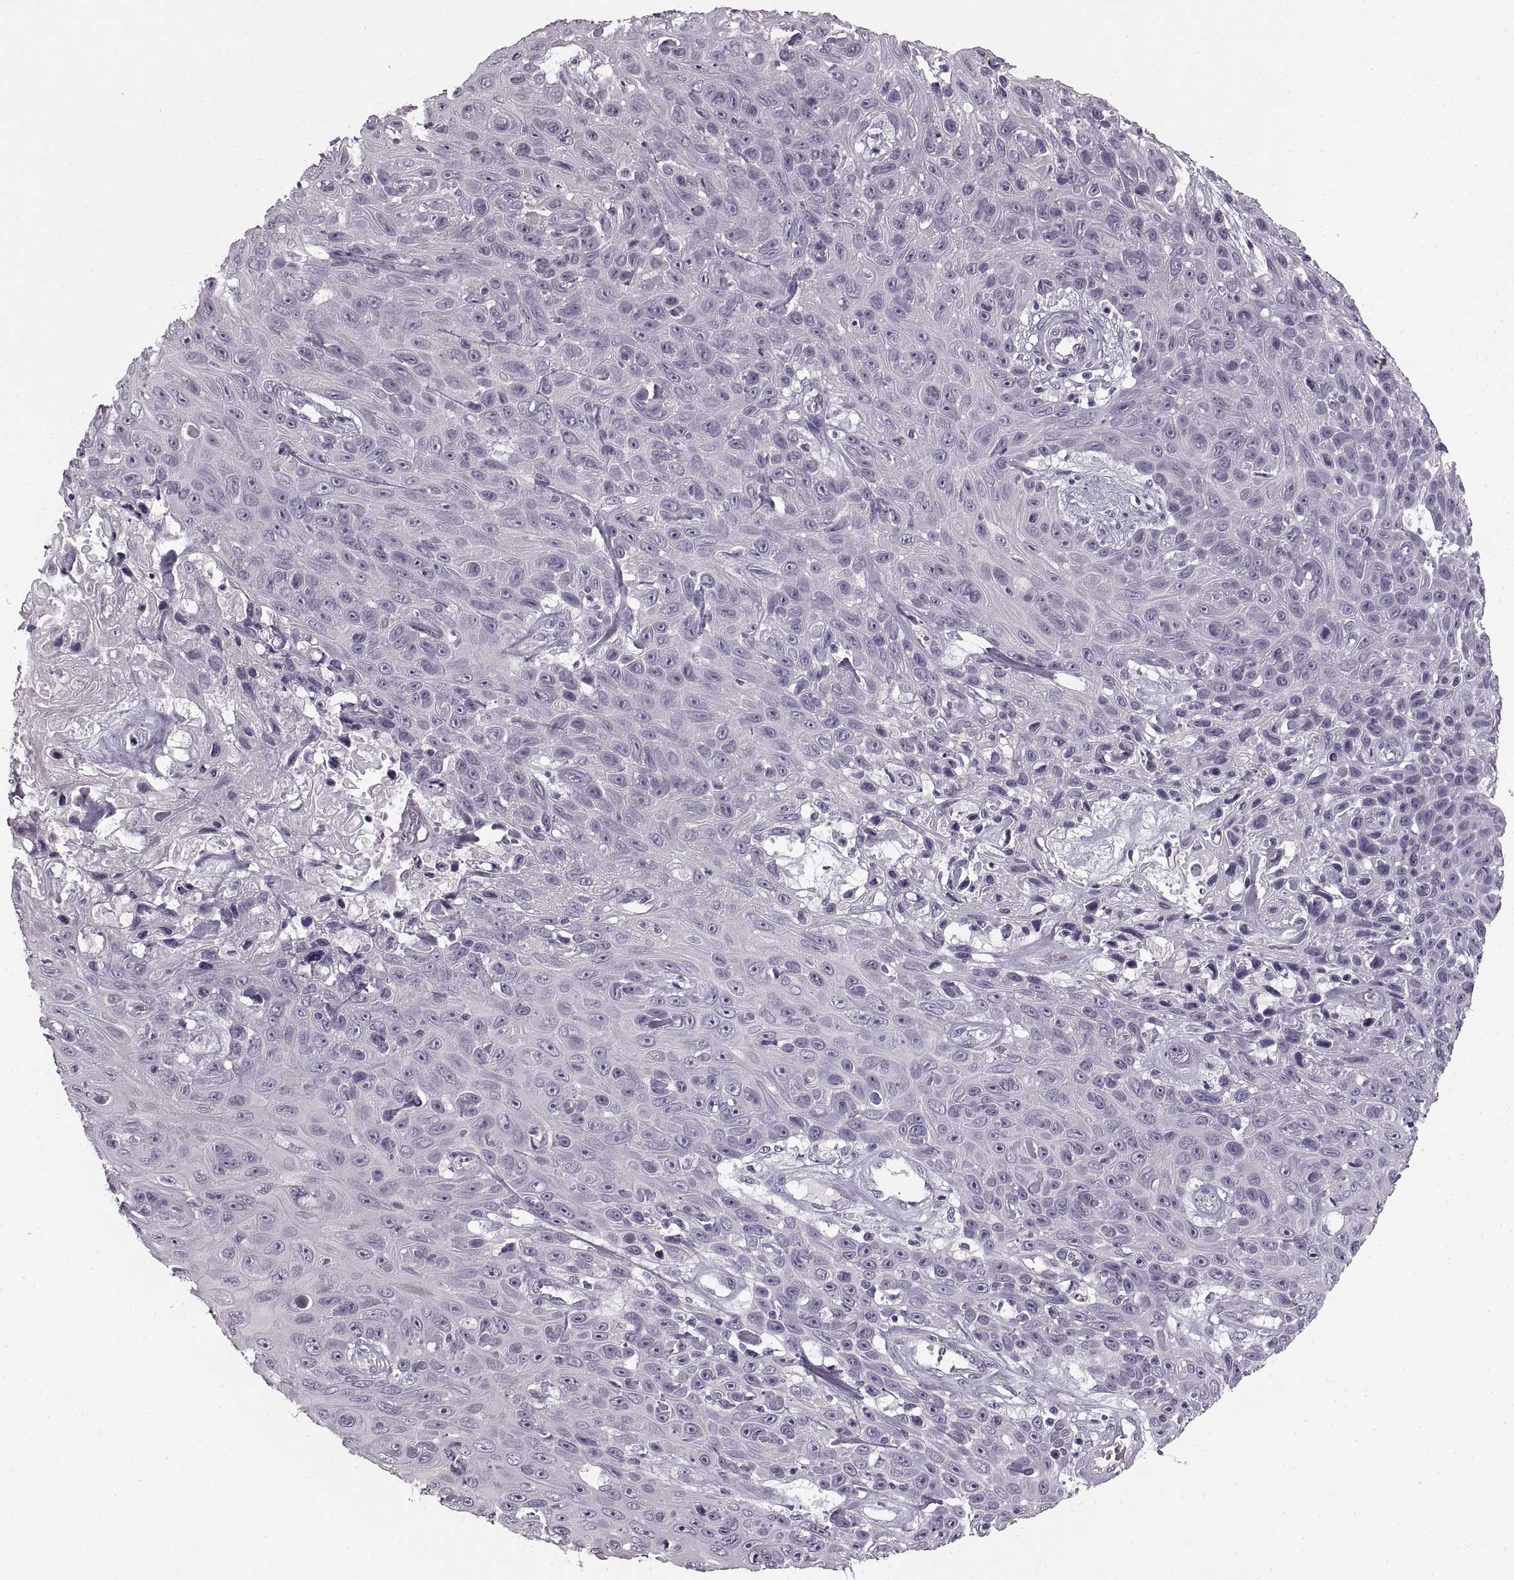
{"staining": {"intensity": "negative", "quantity": "none", "location": "none"}, "tissue": "skin cancer", "cell_type": "Tumor cells", "image_type": "cancer", "snomed": [{"axis": "morphology", "description": "Squamous cell carcinoma, NOS"}, {"axis": "topography", "description": "Skin"}], "caption": "Squamous cell carcinoma (skin) was stained to show a protein in brown. There is no significant staining in tumor cells. (DAB (3,3'-diaminobenzidine) IHC visualized using brightfield microscopy, high magnification).", "gene": "CNTN1", "patient": {"sex": "male", "age": 82}}